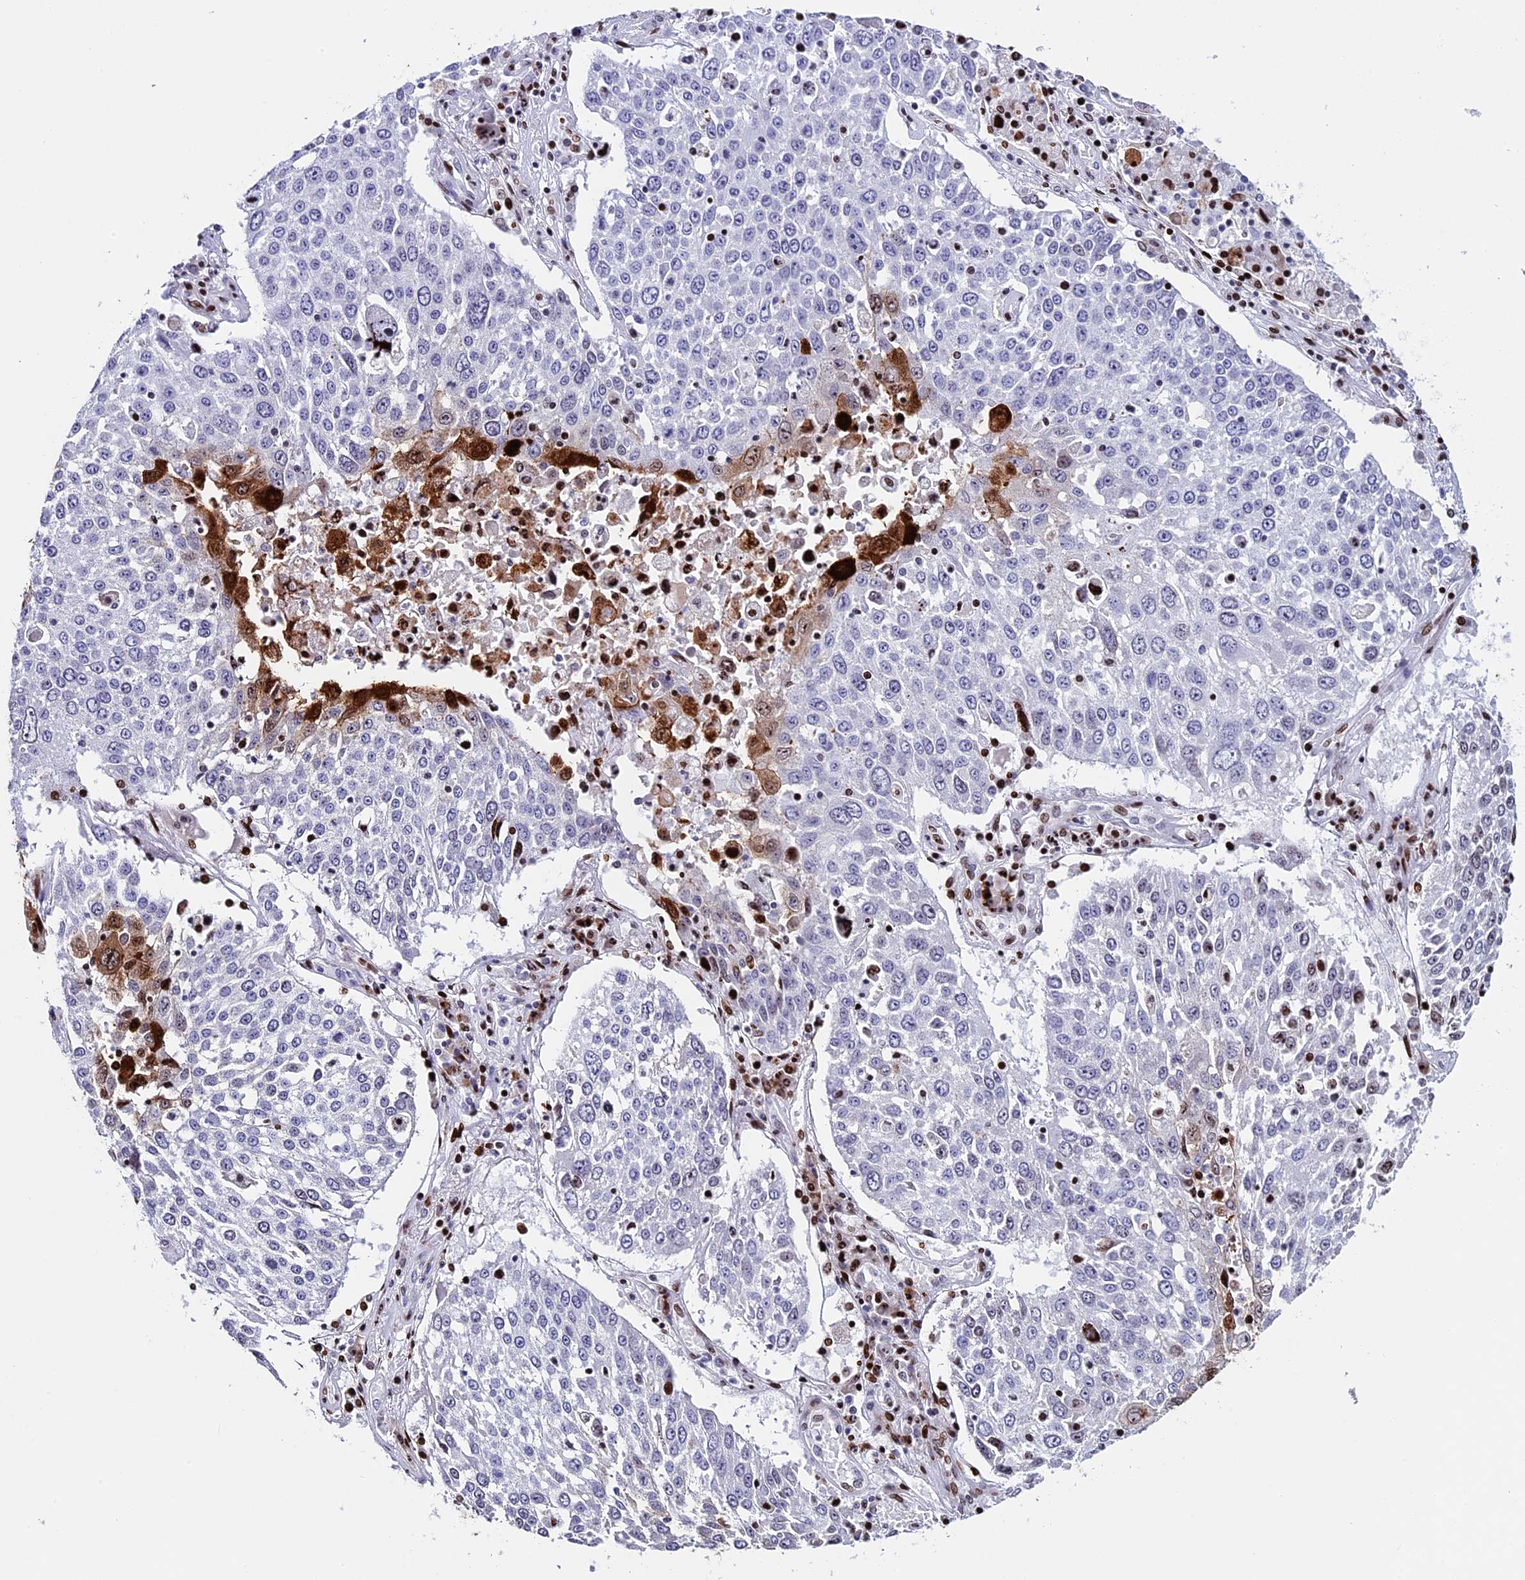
{"staining": {"intensity": "strong", "quantity": "<25%", "location": "cytoplasmic/membranous,nuclear"}, "tissue": "lung cancer", "cell_type": "Tumor cells", "image_type": "cancer", "snomed": [{"axis": "morphology", "description": "Squamous cell carcinoma, NOS"}, {"axis": "topography", "description": "Lung"}], "caption": "An IHC image of tumor tissue is shown. Protein staining in brown highlights strong cytoplasmic/membranous and nuclear positivity in squamous cell carcinoma (lung) within tumor cells.", "gene": "BTBD3", "patient": {"sex": "male", "age": 65}}